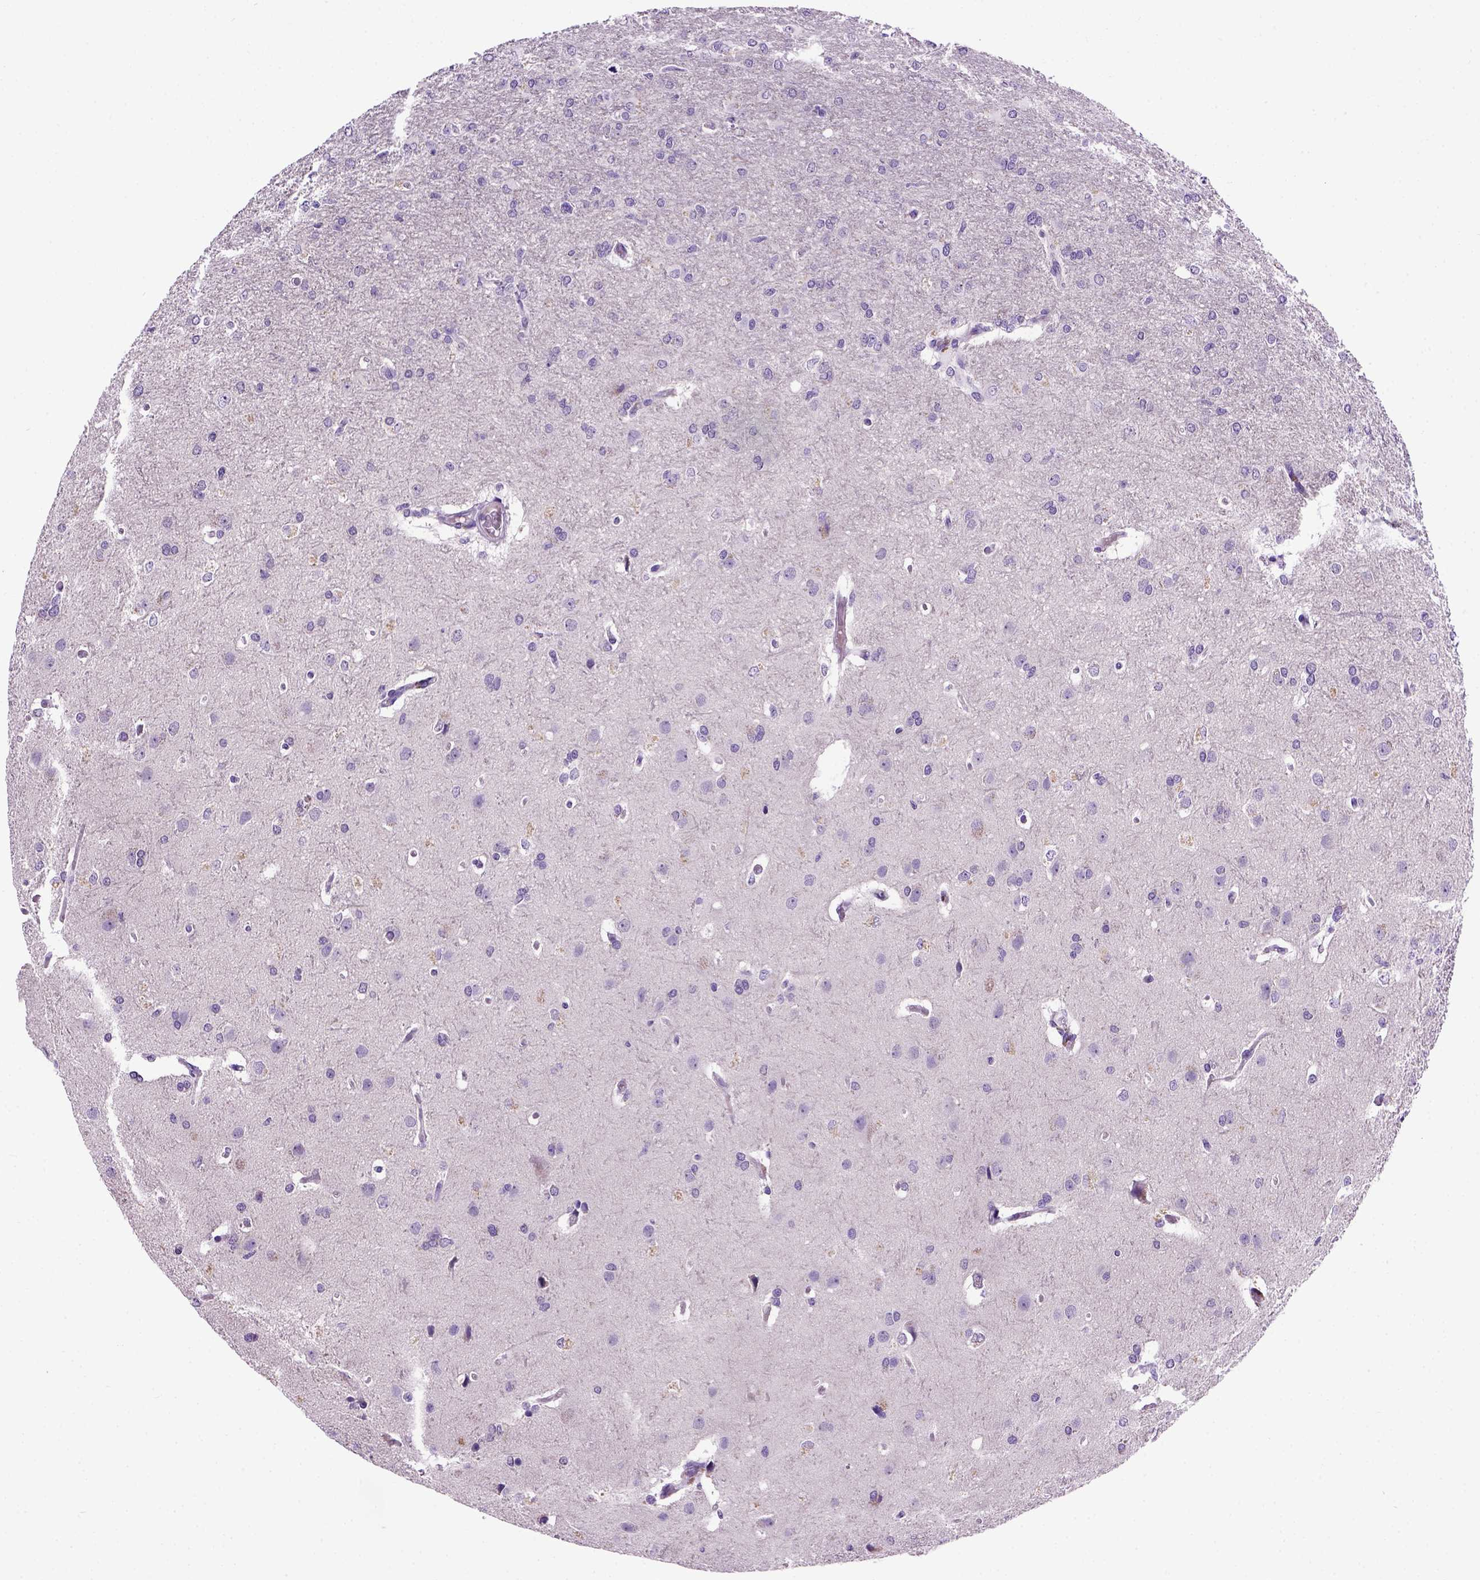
{"staining": {"intensity": "negative", "quantity": "none", "location": "none"}, "tissue": "glioma", "cell_type": "Tumor cells", "image_type": "cancer", "snomed": [{"axis": "morphology", "description": "Glioma, malignant, High grade"}, {"axis": "topography", "description": "Brain"}], "caption": "Glioma stained for a protein using IHC displays no expression tumor cells.", "gene": "CDH1", "patient": {"sex": "male", "age": 68}}